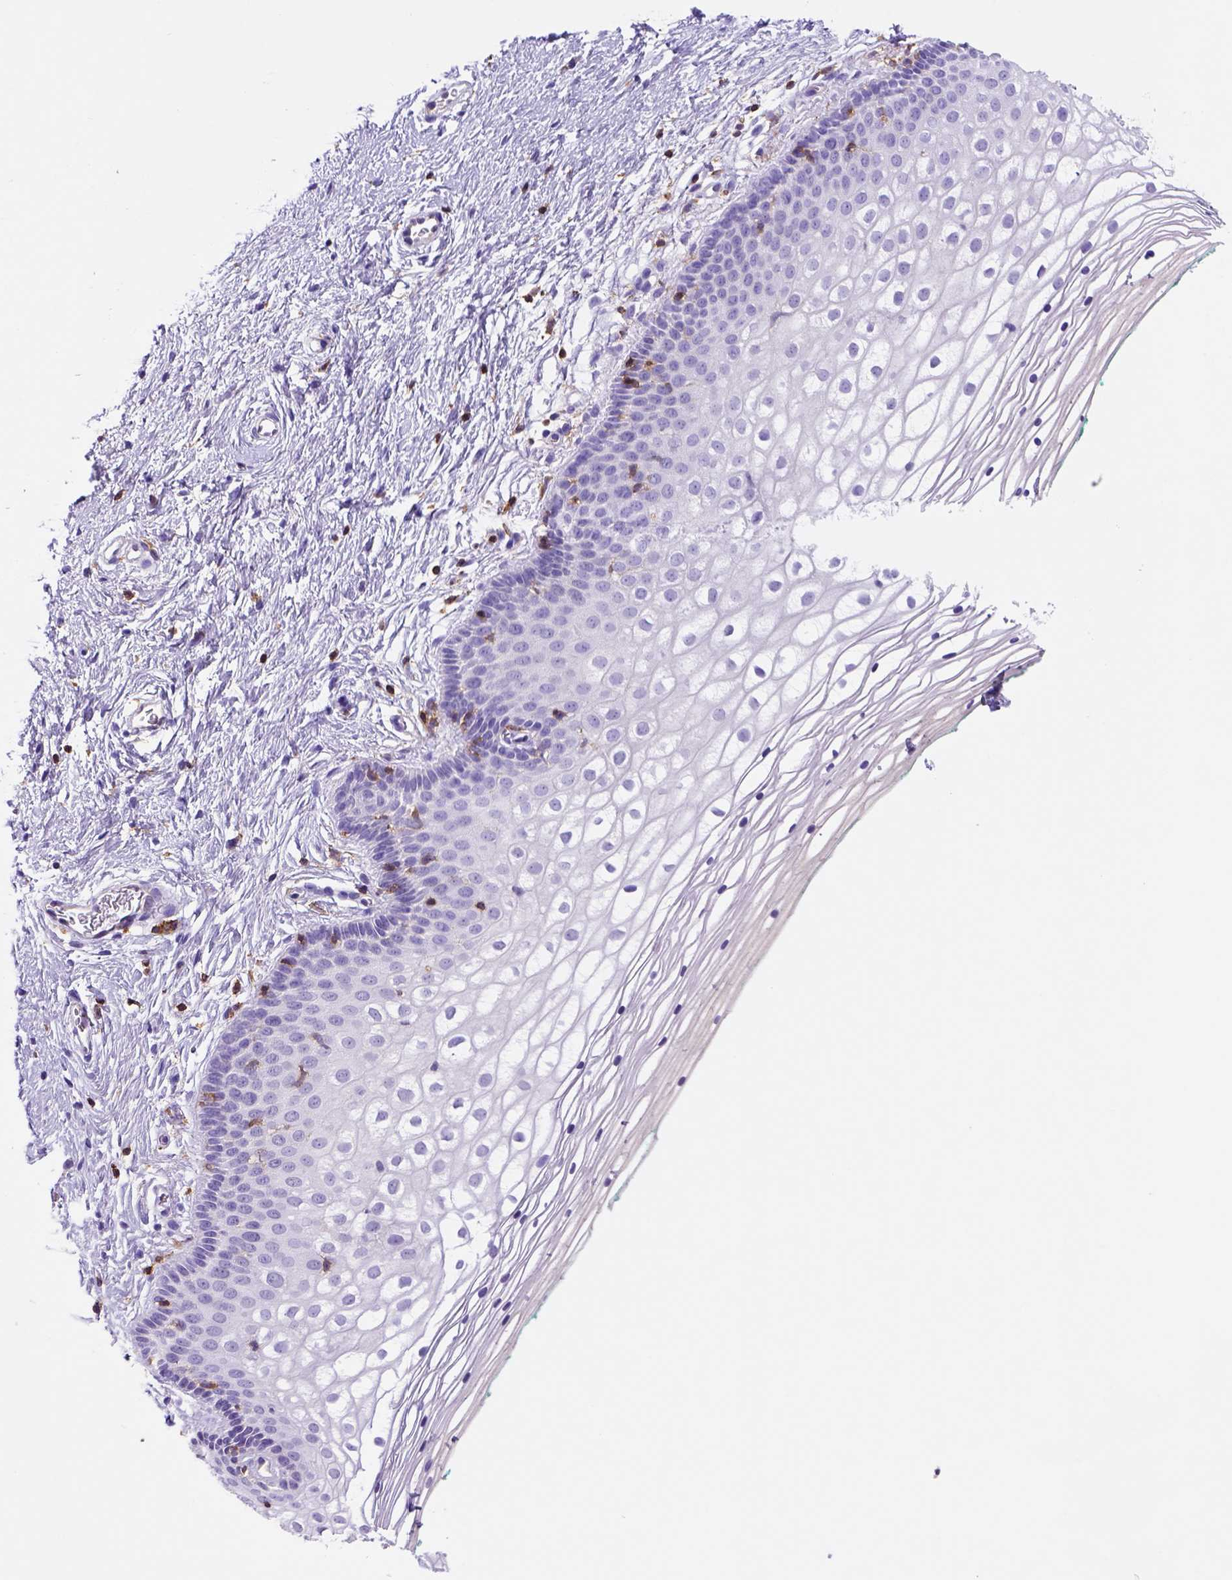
{"staining": {"intensity": "negative", "quantity": "none", "location": "none"}, "tissue": "vagina", "cell_type": "Squamous epithelial cells", "image_type": "normal", "snomed": [{"axis": "morphology", "description": "Normal tissue, NOS"}, {"axis": "topography", "description": "Vagina"}], "caption": "Vagina stained for a protein using IHC demonstrates no staining squamous epithelial cells.", "gene": "INPP5D", "patient": {"sex": "female", "age": 36}}